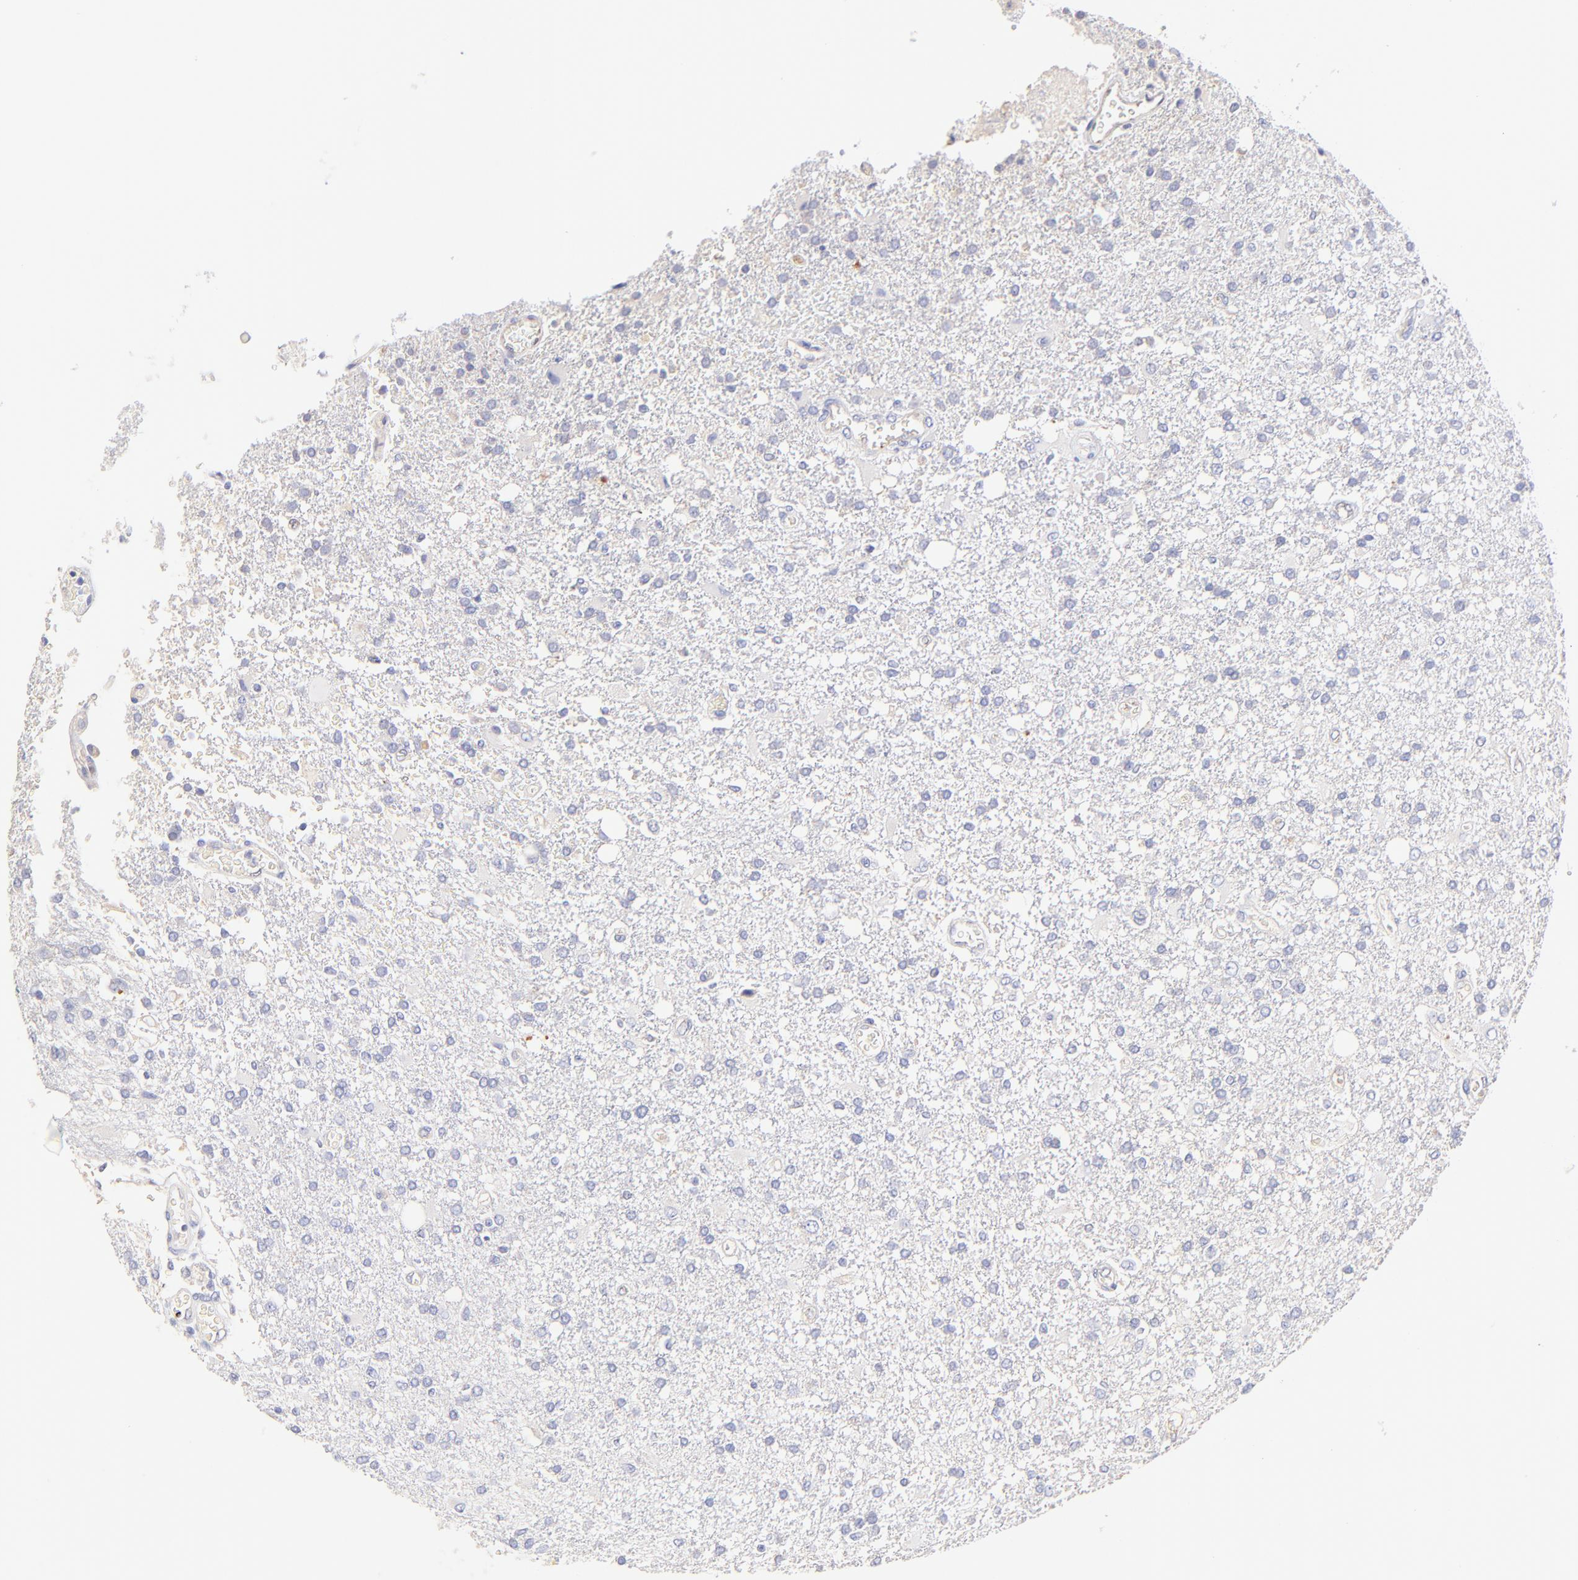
{"staining": {"intensity": "negative", "quantity": "none", "location": "none"}, "tissue": "glioma", "cell_type": "Tumor cells", "image_type": "cancer", "snomed": [{"axis": "morphology", "description": "Glioma, malignant, High grade"}, {"axis": "topography", "description": "Cerebral cortex"}], "caption": "Immunohistochemistry (IHC) of malignant glioma (high-grade) reveals no expression in tumor cells.", "gene": "ASB9", "patient": {"sex": "male", "age": 79}}